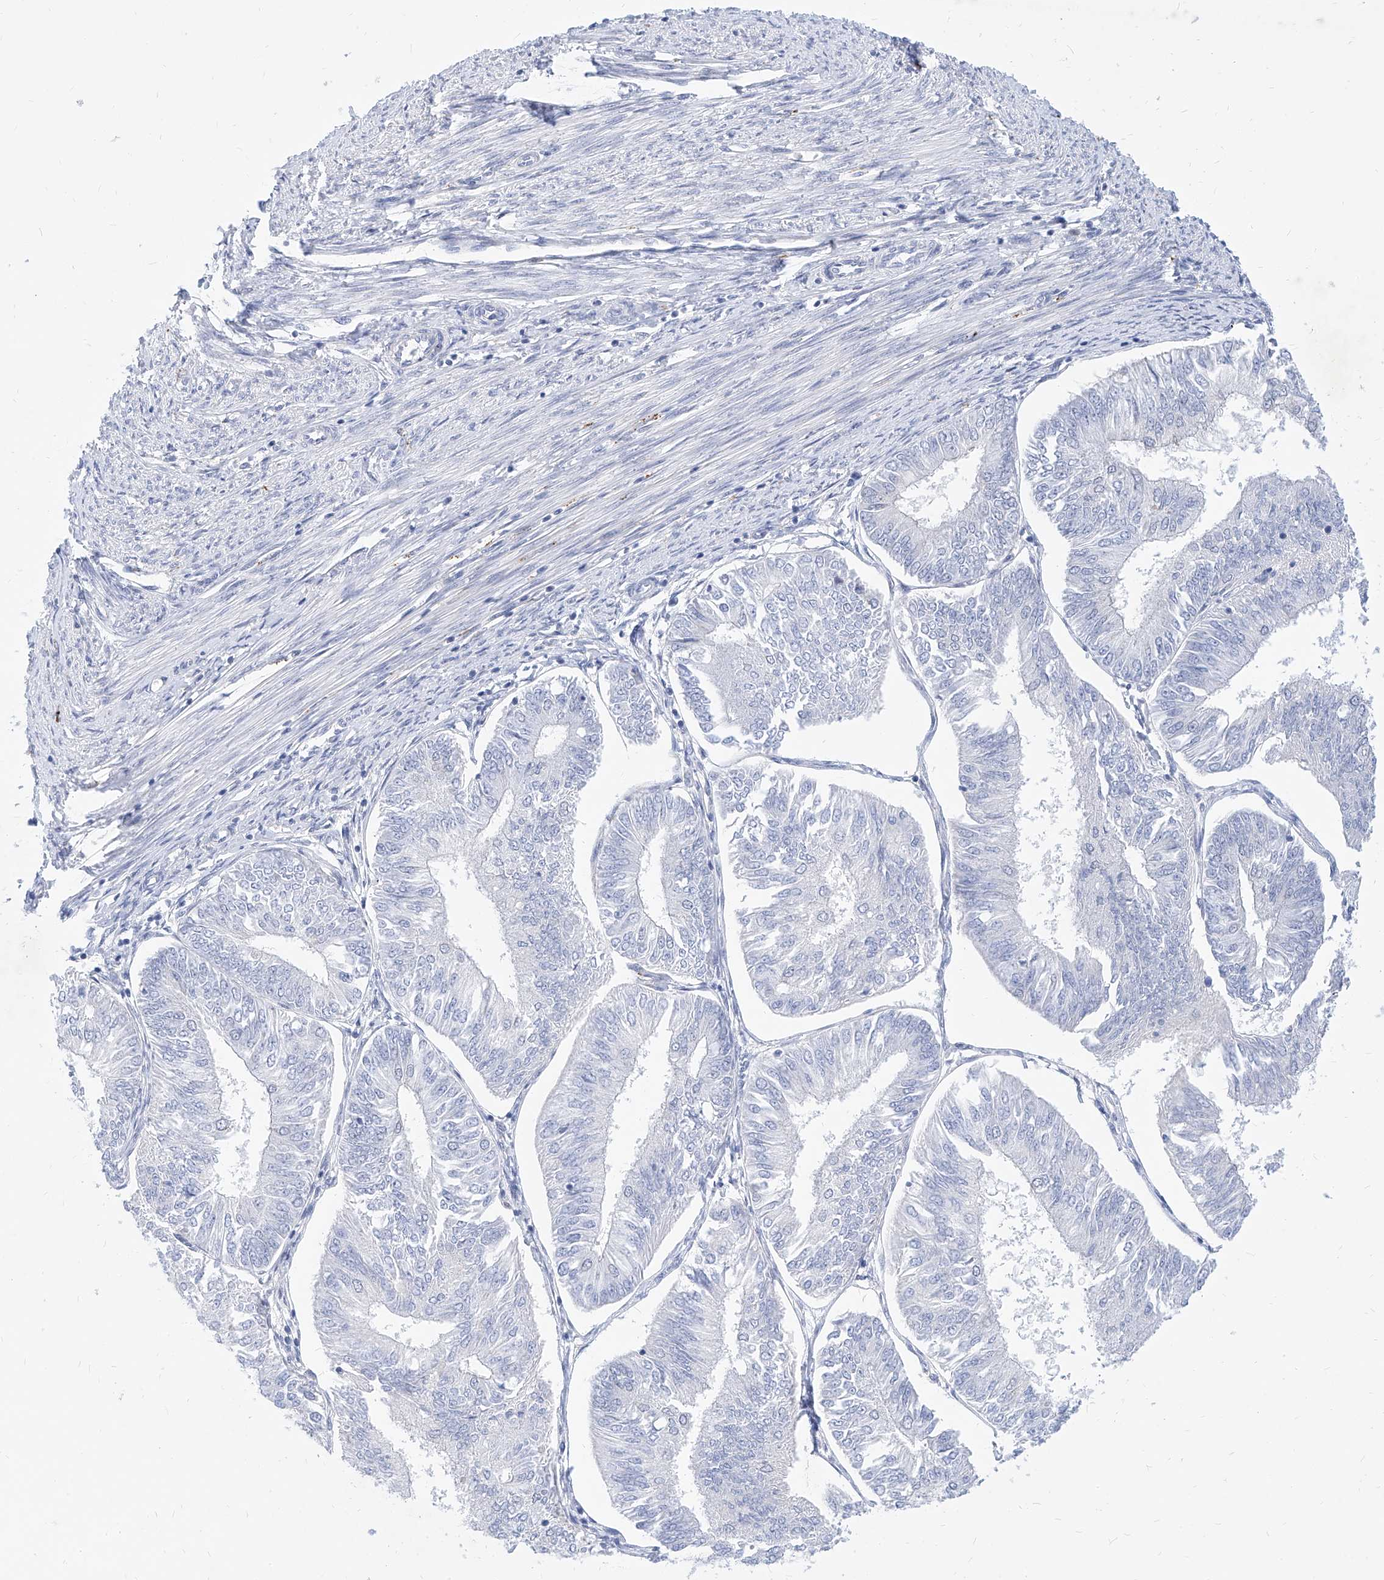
{"staining": {"intensity": "negative", "quantity": "none", "location": "none"}, "tissue": "endometrial cancer", "cell_type": "Tumor cells", "image_type": "cancer", "snomed": [{"axis": "morphology", "description": "Adenocarcinoma, NOS"}, {"axis": "topography", "description": "Endometrium"}], "caption": "Immunohistochemistry micrograph of endometrial cancer (adenocarcinoma) stained for a protein (brown), which shows no expression in tumor cells.", "gene": "MX2", "patient": {"sex": "female", "age": 58}}